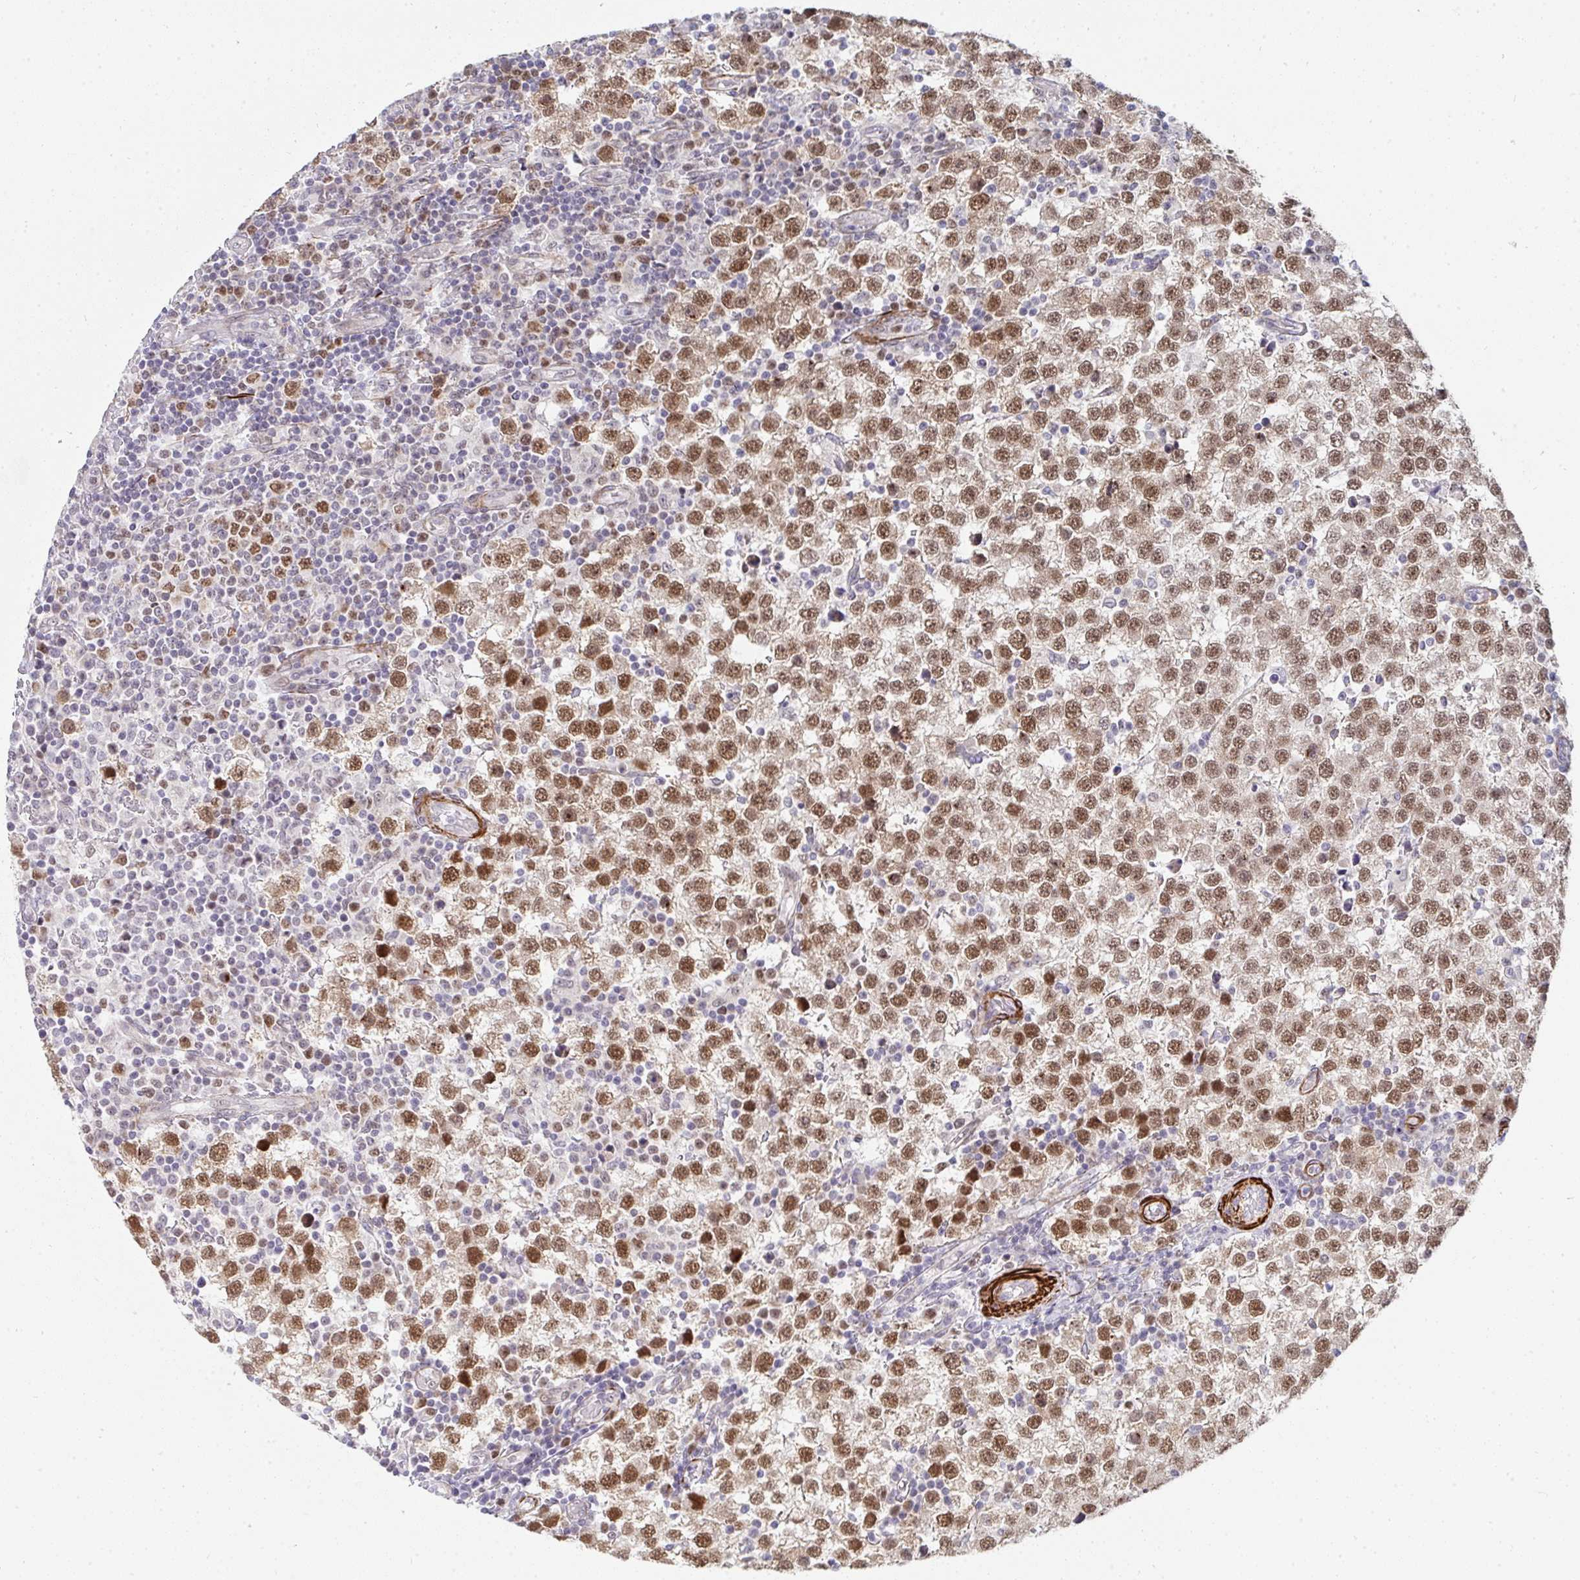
{"staining": {"intensity": "moderate", "quantity": ">75%", "location": "nuclear"}, "tissue": "testis cancer", "cell_type": "Tumor cells", "image_type": "cancer", "snomed": [{"axis": "morphology", "description": "Seminoma, NOS"}, {"axis": "topography", "description": "Testis"}], "caption": "Immunohistochemistry (IHC) histopathology image of neoplastic tissue: human testis cancer stained using immunohistochemistry (IHC) exhibits medium levels of moderate protein expression localized specifically in the nuclear of tumor cells, appearing as a nuclear brown color.", "gene": "GINS2", "patient": {"sex": "male", "age": 34}}